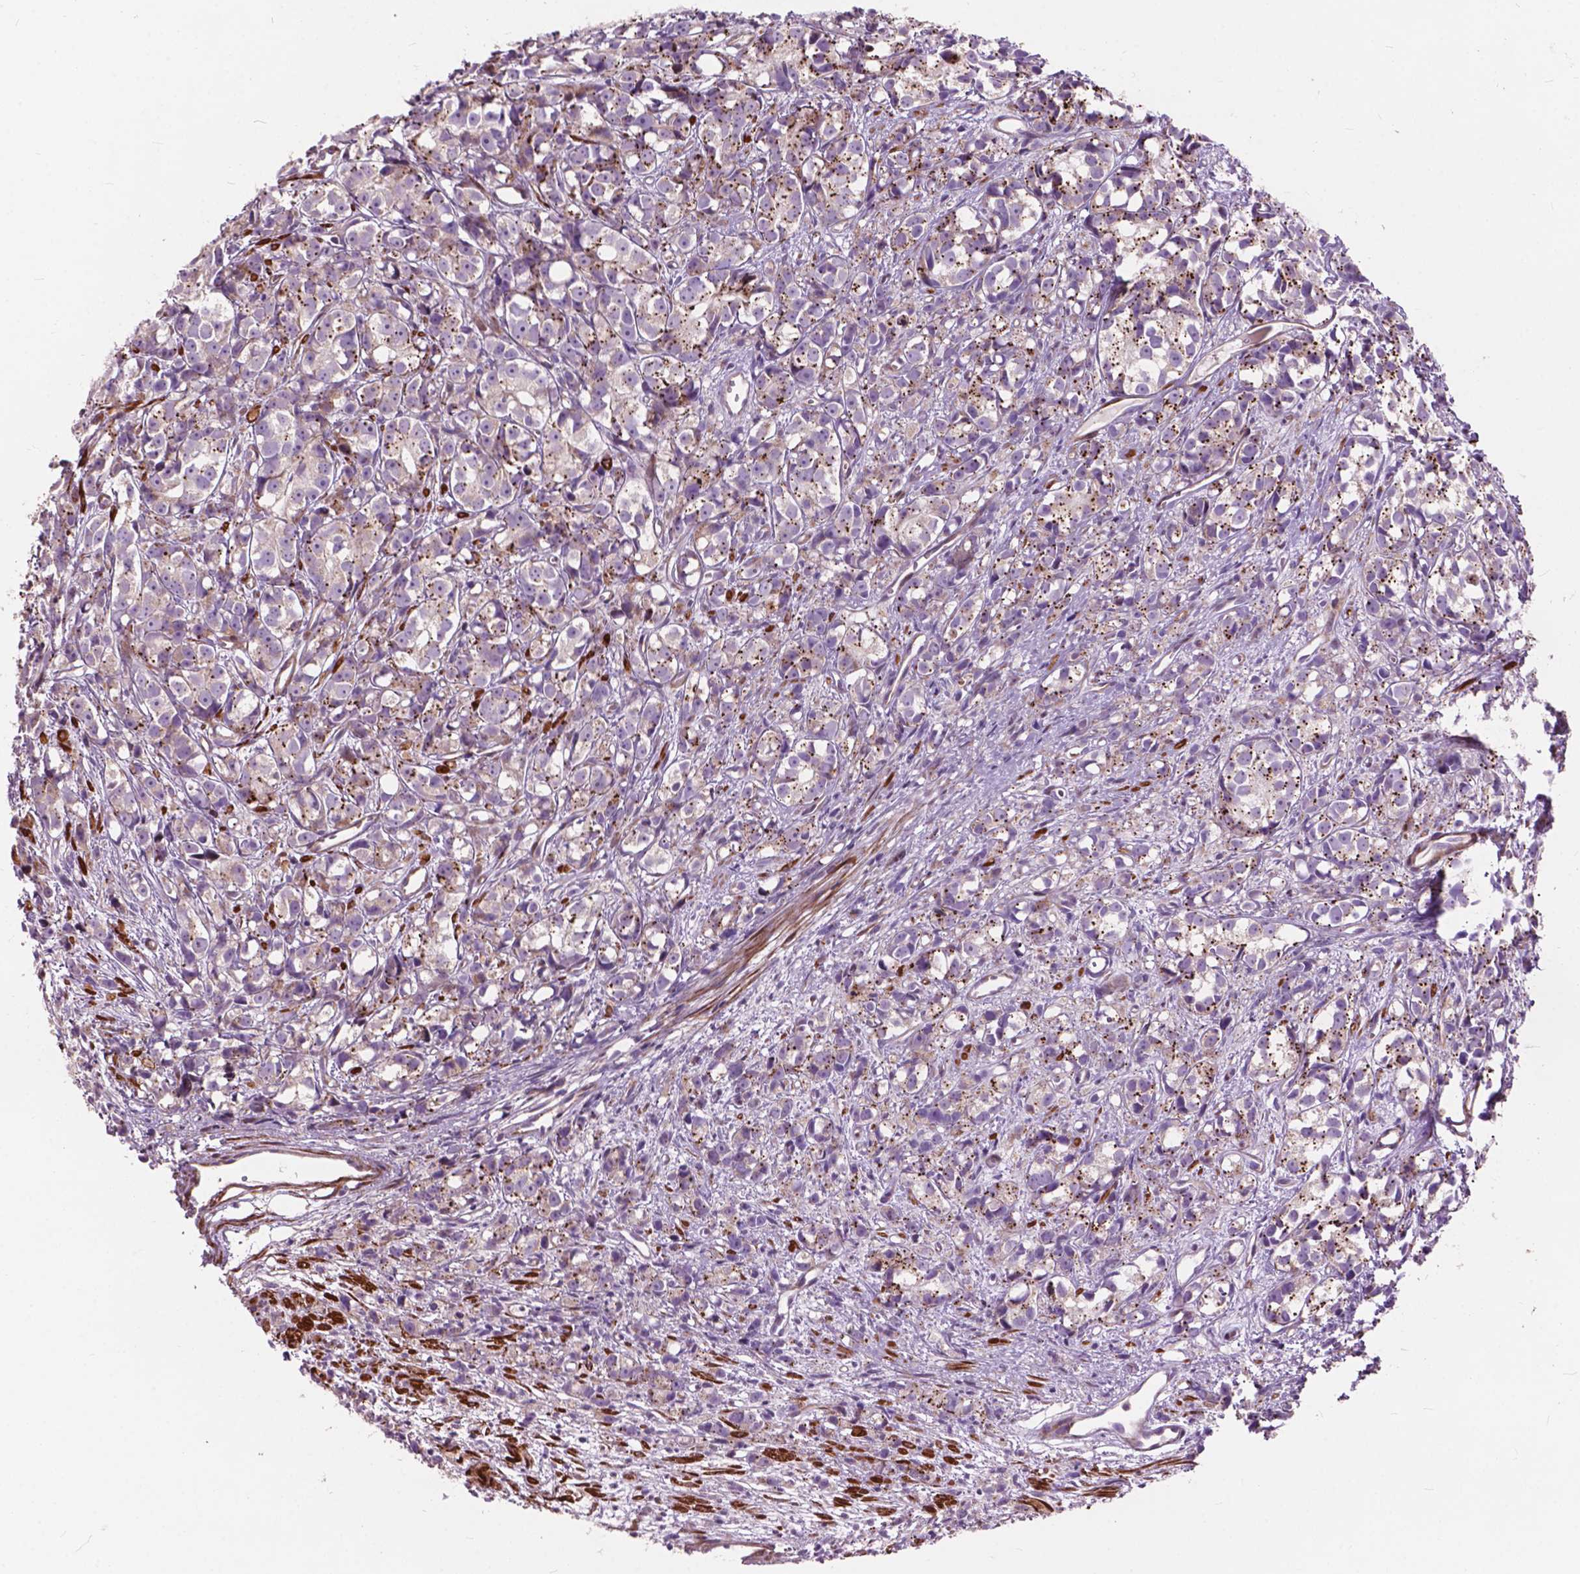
{"staining": {"intensity": "moderate", "quantity": ">75%", "location": "cytoplasmic/membranous"}, "tissue": "prostate cancer", "cell_type": "Tumor cells", "image_type": "cancer", "snomed": [{"axis": "morphology", "description": "Adenocarcinoma, High grade"}, {"axis": "topography", "description": "Prostate"}], "caption": "Protein staining by immunohistochemistry demonstrates moderate cytoplasmic/membranous staining in about >75% of tumor cells in prostate cancer (high-grade adenocarcinoma). The protein of interest is stained brown, and the nuclei are stained in blue (DAB IHC with brightfield microscopy, high magnification).", "gene": "MORN1", "patient": {"sex": "male", "age": 77}}